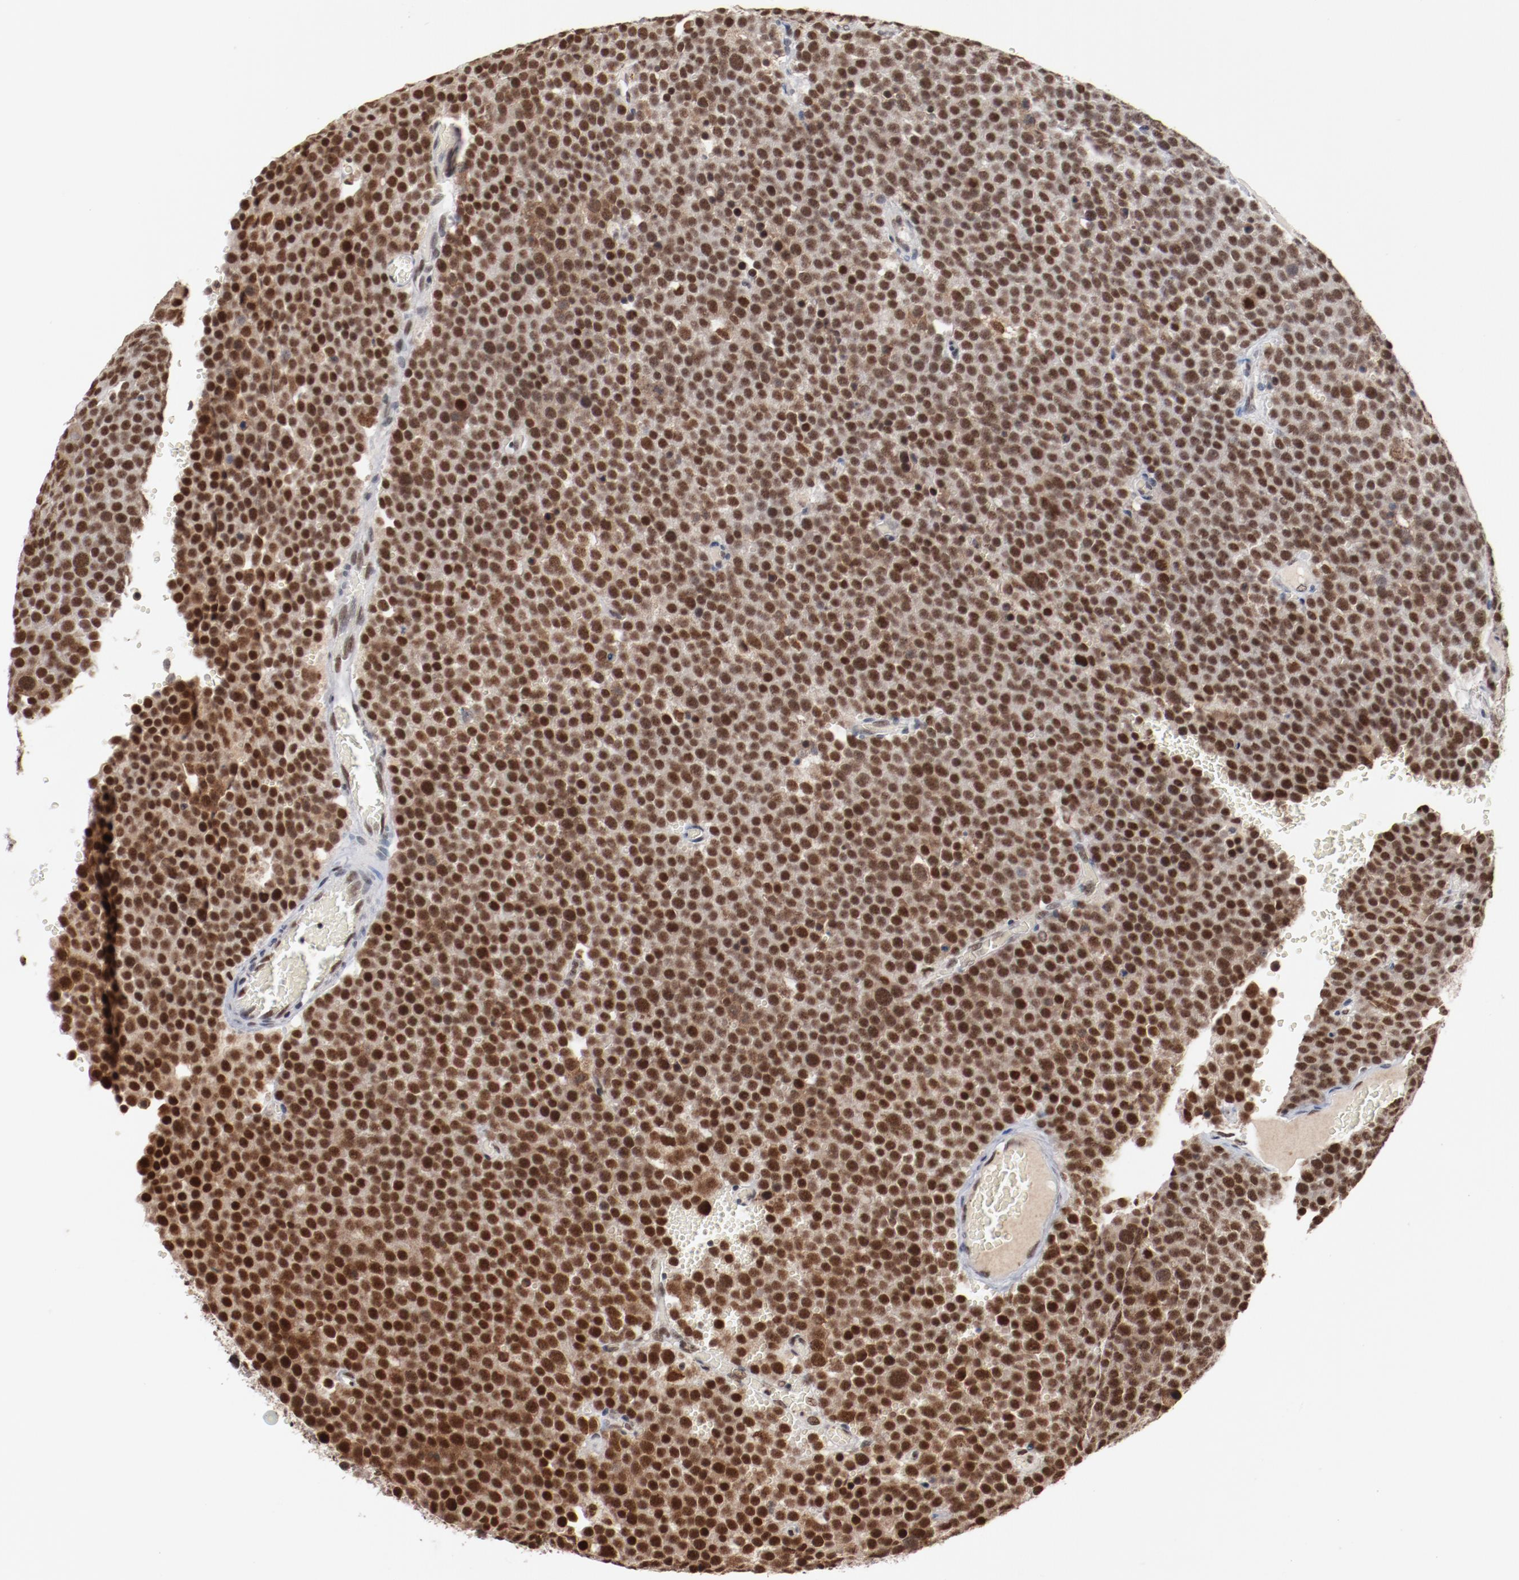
{"staining": {"intensity": "moderate", "quantity": ">75%", "location": "cytoplasmic/membranous,nuclear"}, "tissue": "testis cancer", "cell_type": "Tumor cells", "image_type": "cancer", "snomed": [{"axis": "morphology", "description": "Seminoma, NOS"}, {"axis": "topography", "description": "Testis"}], "caption": "Immunohistochemical staining of human testis seminoma shows medium levels of moderate cytoplasmic/membranous and nuclear positivity in approximately >75% of tumor cells.", "gene": "BUB3", "patient": {"sex": "male", "age": 71}}